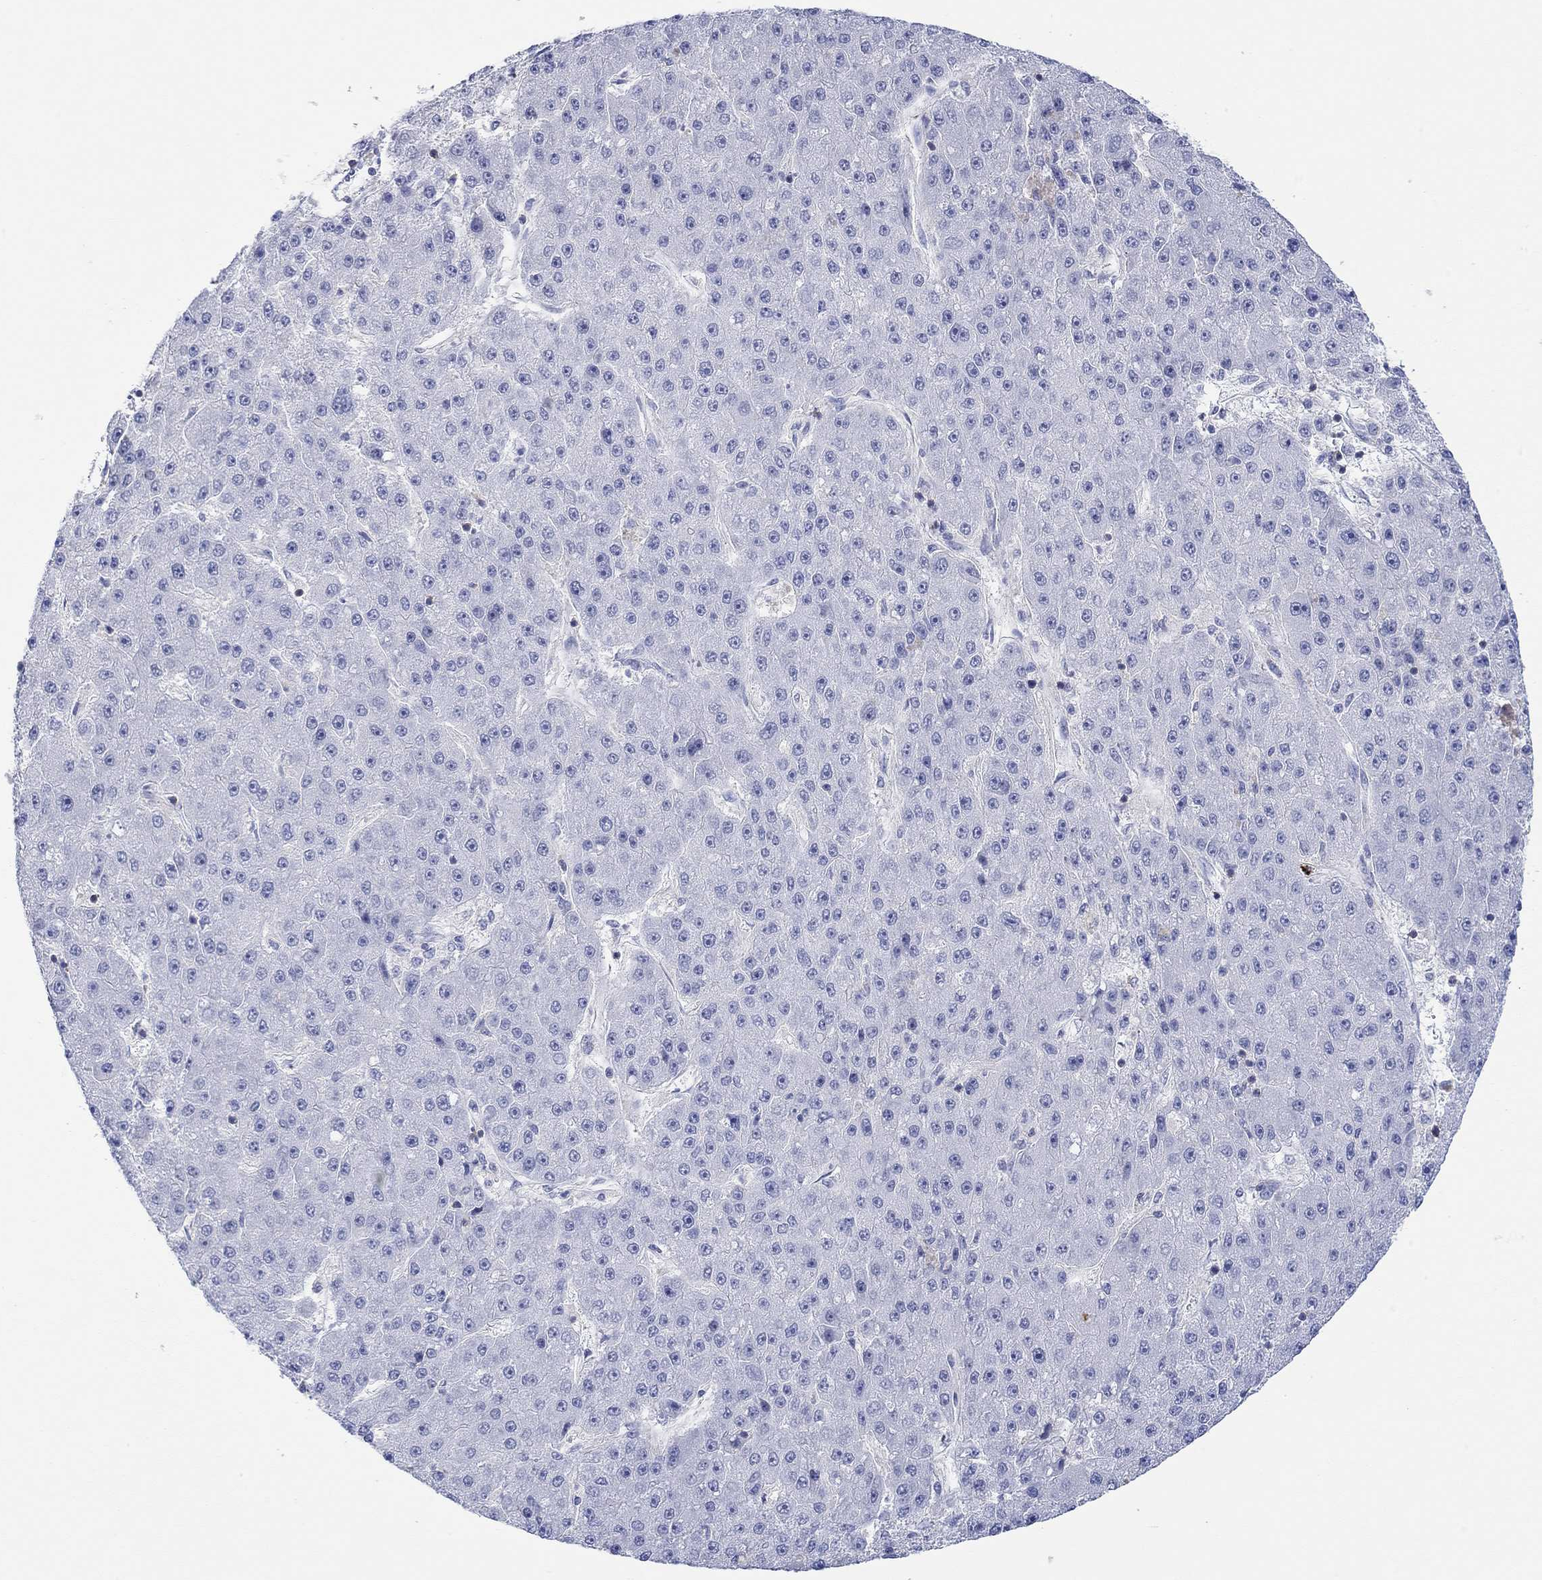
{"staining": {"intensity": "negative", "quantity": "none", "location": "none"}, "tissue": "liver cancer", "cell_type": "Tumor cells", "image_type": "cancer", "snomed": [{"axis": "morphology", "description": "Carcinoma, Hepatocellular, NOS"}, {"axis": "topography", "description": "Liver"}], "caption": "An immunohistochemistry (IHC) image of liver hepatocellular carcinoma is shown. There is no staining in tumor cells of liver hepatocellular carcinoma.", "gene": "PPIL6", "patient": {"sex": "male", "age": 67}}